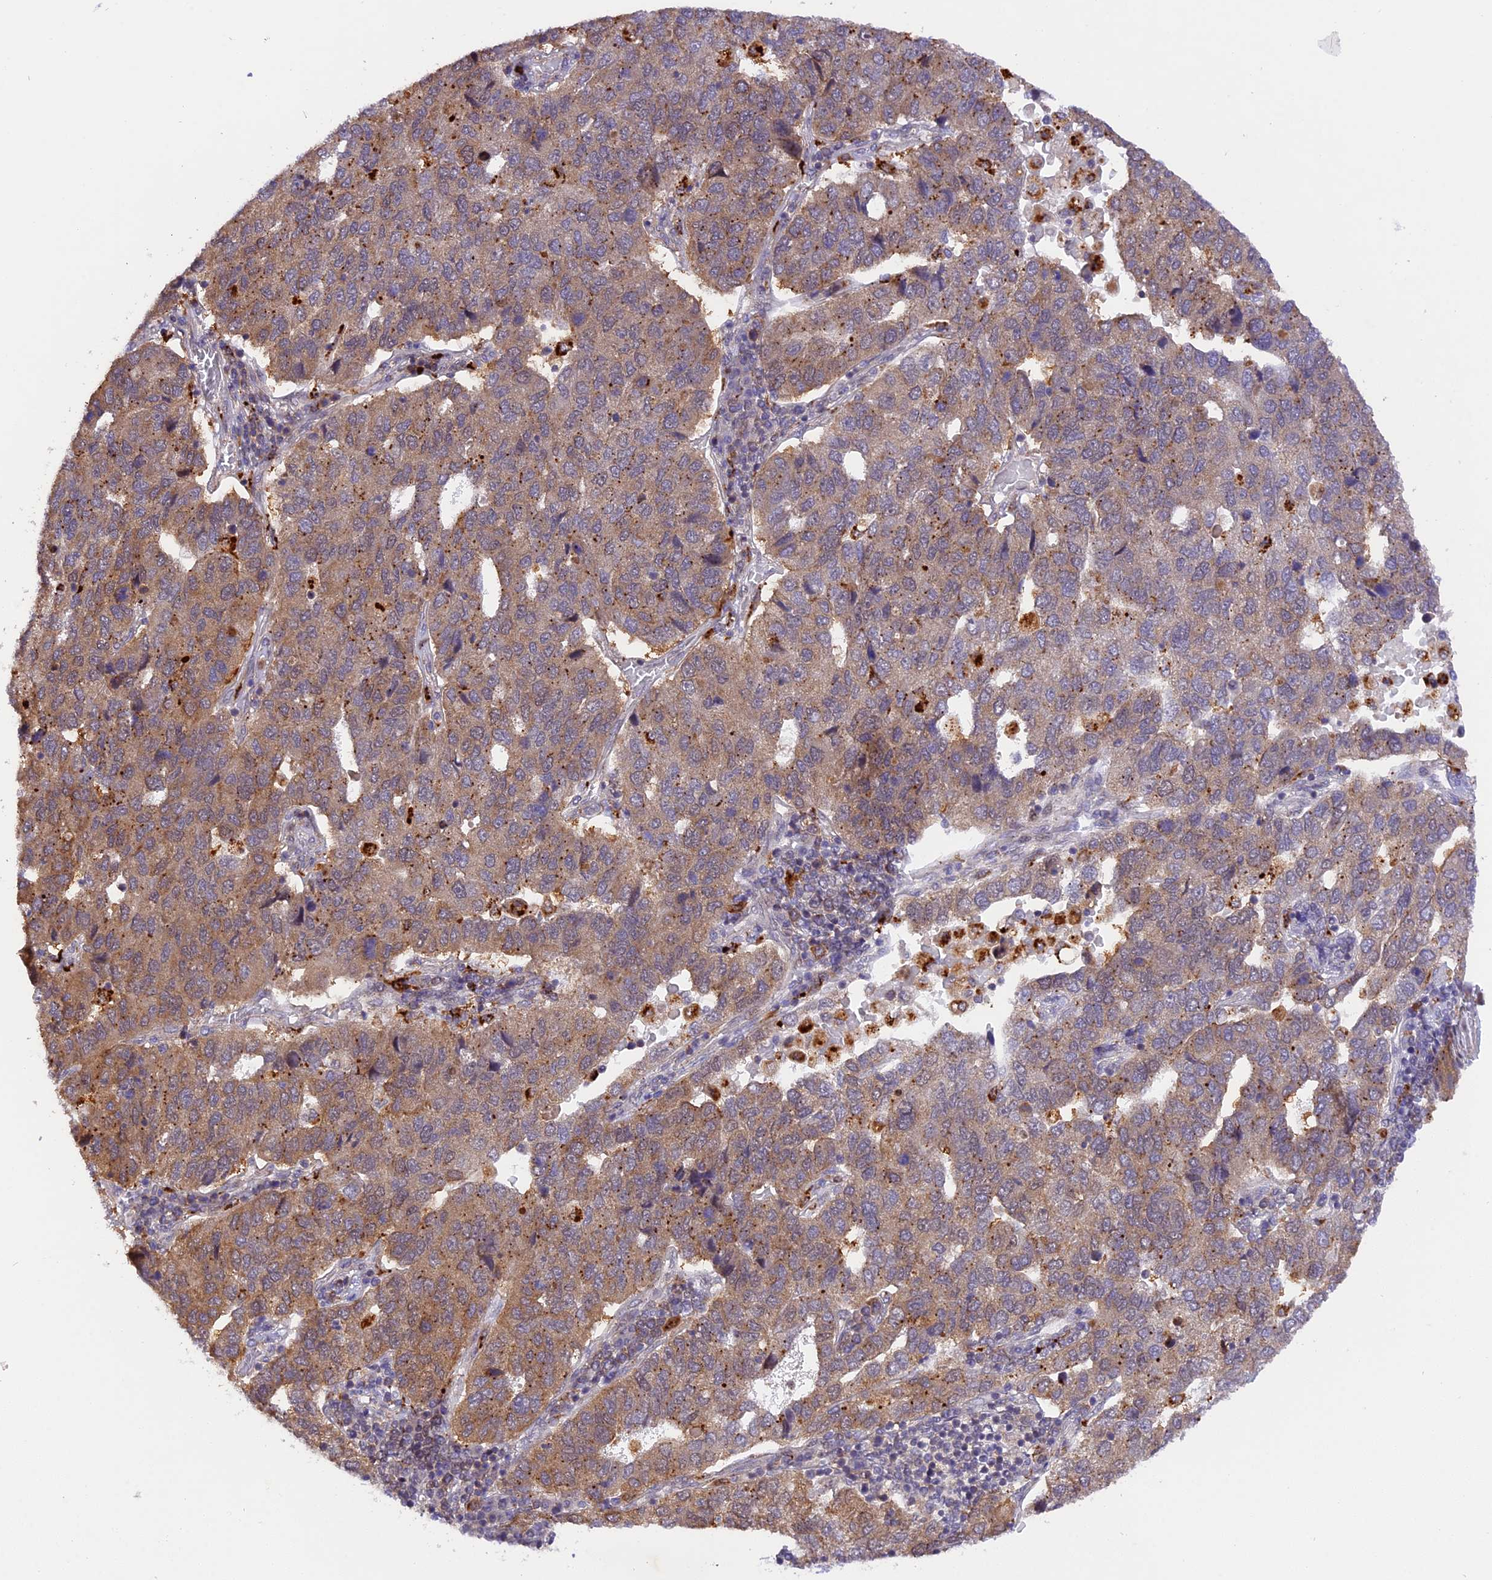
{"staining": {"intensity": "moderate", "quantity": "25%-75%", "location": "cytoplasmic/membranous"}, "tissue": "pancreatic cancer", "cell_type": "Tumor cells", "image_type": "cancer", "snomed": [{"axis": "morphology", "description": "Adenocarcinoma, NOS"}, {"axis": "topography", "description": "Pancreas"}], "caption": "Protein staining of pancreatic adenocarcinoma tissue reveals moderate cytoplasmic/membranous expression in approximately 25%-75% of tumor cells.", "gene": "SAMD4A", "patient": {"sex": "female", "age": 61}}